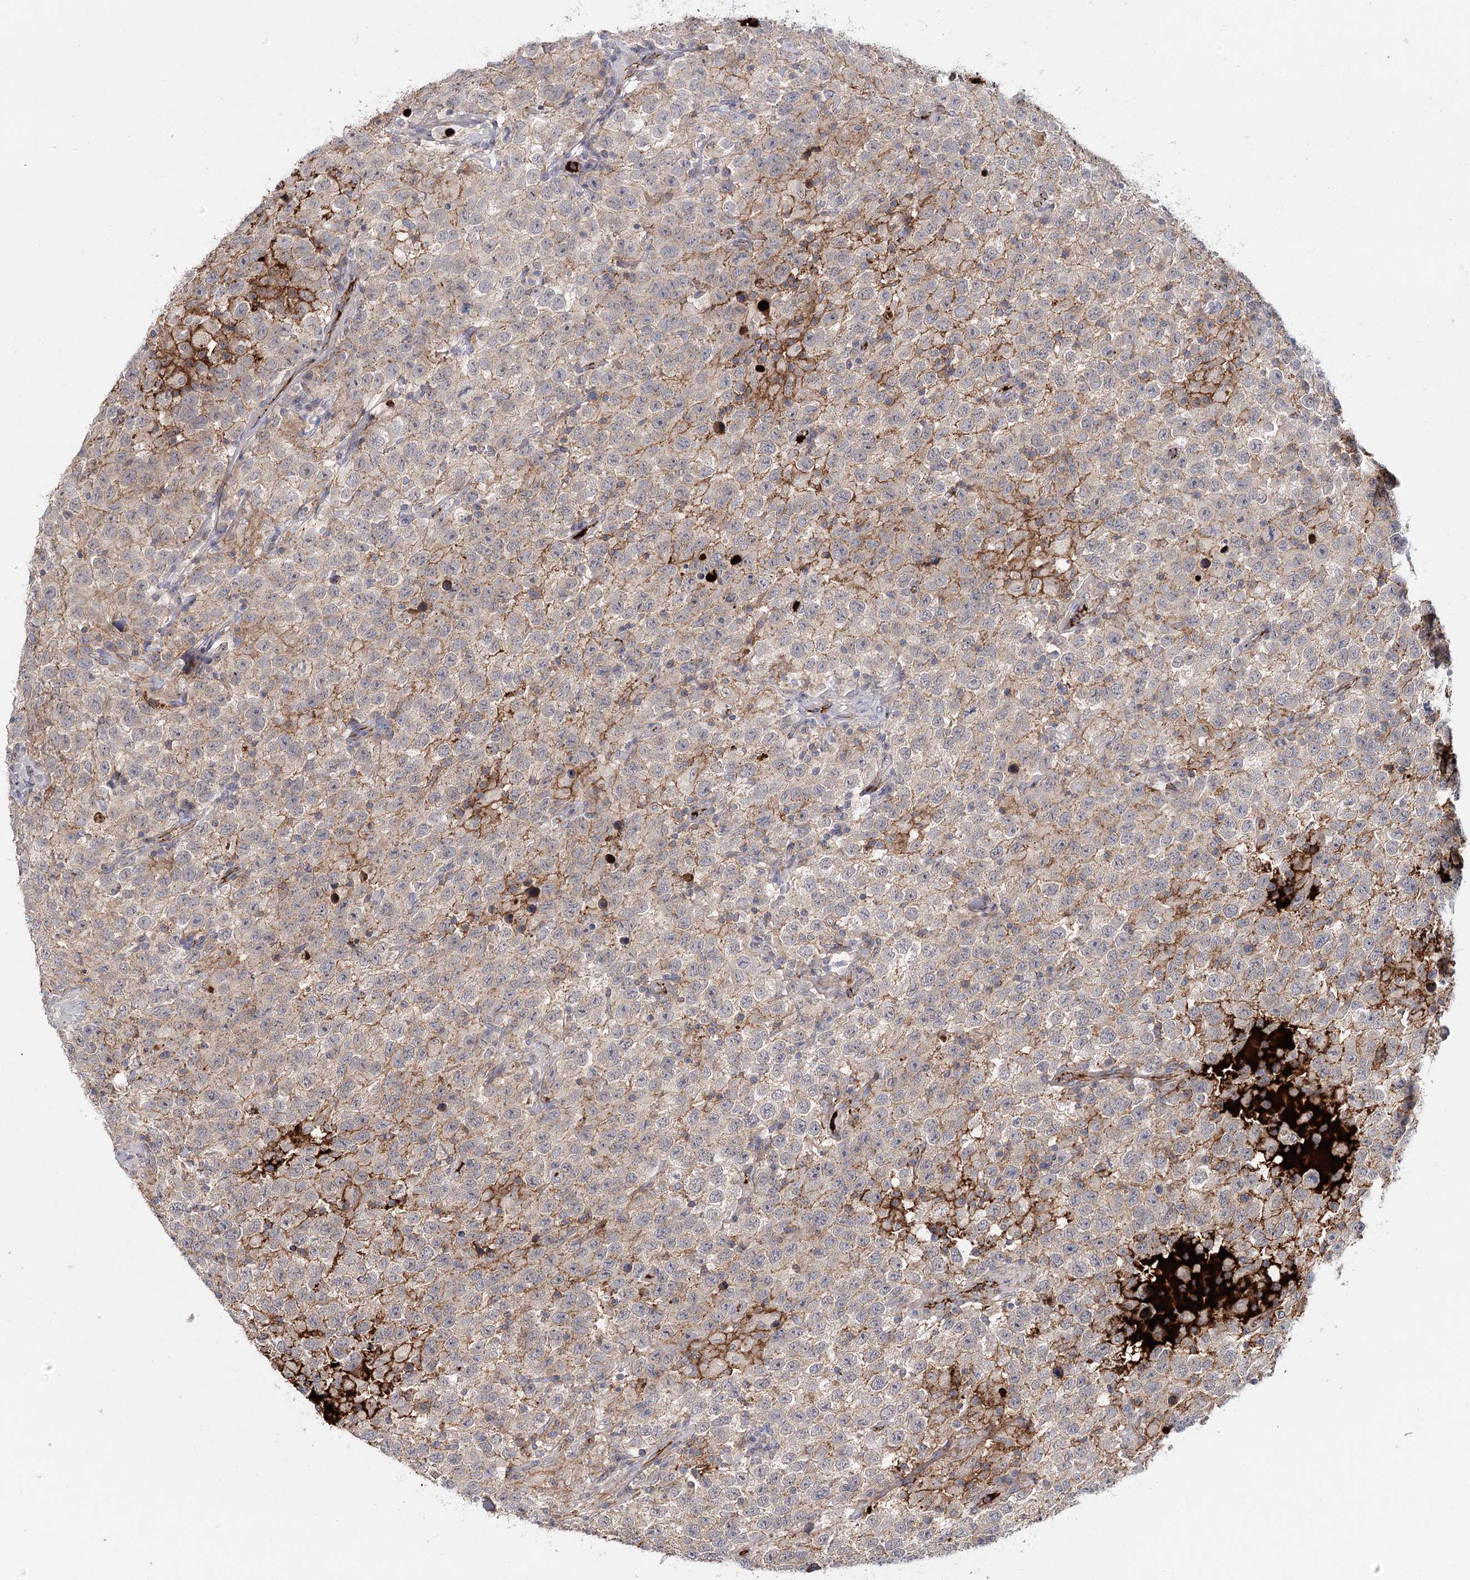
{"staining": {"intensity": "weak", "quantity": "<25%", "location": "cytoplasmic/membranous"}, "tissue": "testis cancer", "cell_type": "Tumor cells", "image_type": "cancer", "snomed": [{"axis": "morphology", "description": "Seminoma, NOS"}, {"axis": "topography", "description": "Testis"}], "caption": "High magnification brightfield microscopy of testis cancer stained with DAB (3,3'-diaminobenzidine) (brown) and counterstained with hematoxylin (blue): tumor cells show no significant positivity. (Immunohistochemistry (ihc), brightfield microscopy, high magnification).", "gene": "PKP4", "patient": {"sex": "male", "age": 41}}